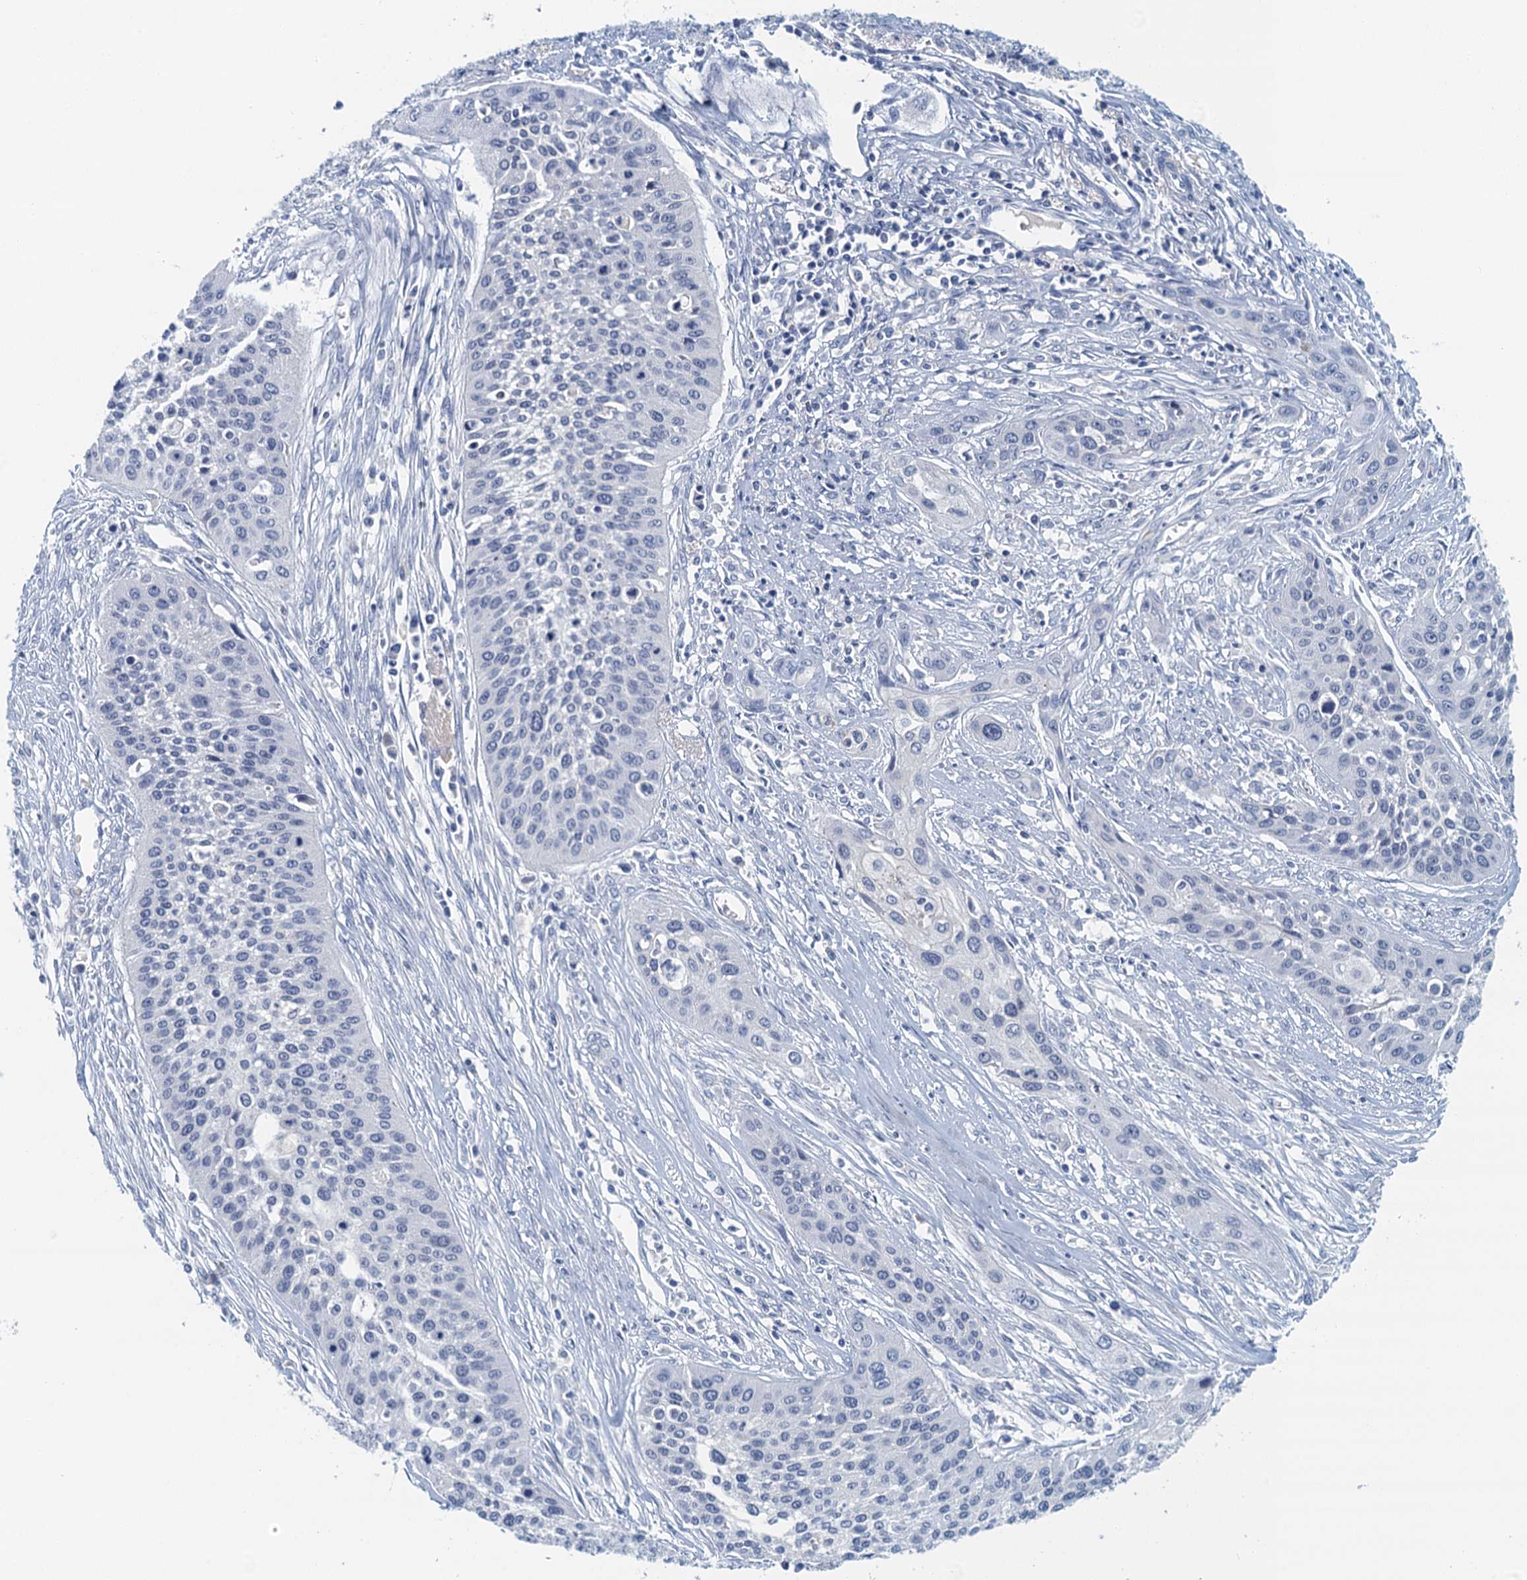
{"staining": {"intensity": "negative", "quantity": "none", "location": "none"}, "tissue": "cervical cancer", "cell_type": "Tumor cells", "image_type": "cancer", "snomed": [{"axis": "morphology", "description": "Squamous cell carcinoma, NOS"}, {"axis": "topography", "description": "Cervix"}], "caption": "Immunohistochemistry image of human cervical squamous cell carcinoma stained for a protein (brown), which displays no positivity in tumor cells.", "gene": "NUBP2", "patient": {"sex": "female", "age": 34}}